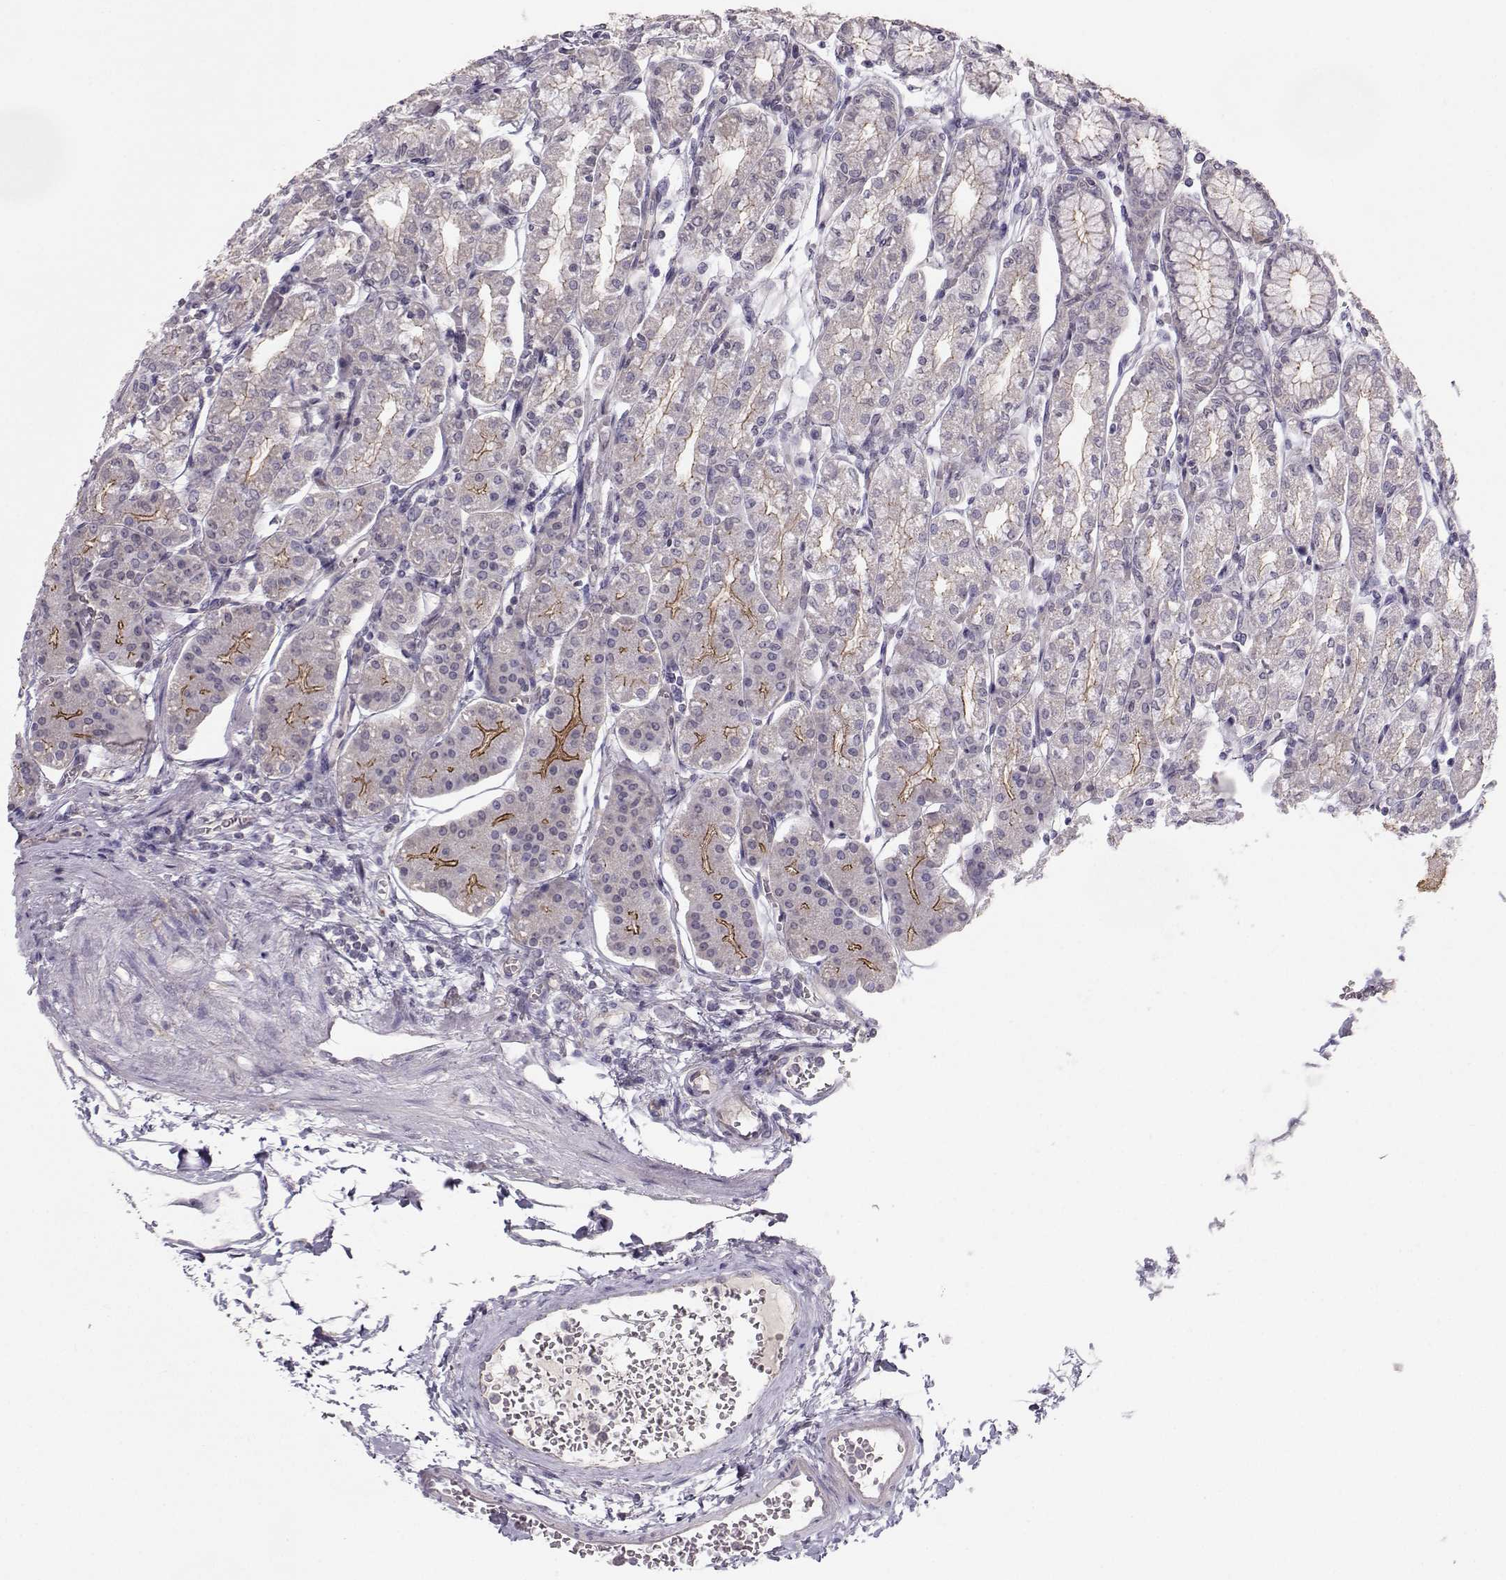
{"staining": {"intensity": "moderate", "quantity": "25%-75%", "location": "cytoplasmic/membranous"}, "tissue": "stomach", "cell_type": "Glandular cells", "image_type": "normal", "snomed": [{"axis": "morphology", "description": "Normal tissue, NOS"}, {"axis": "topography", "description": "Skeletal muscle"}, {"axis": "topography", "description": "Stomach"}], "caption": "The histopathology image reveals staining of unremarkable stomach, revealing moderate cytoplasmic/membranous protein positivity (brown color) within glandular cells.", "gene": "MAST1", "patient": {"sex": "female", "age": 57}}